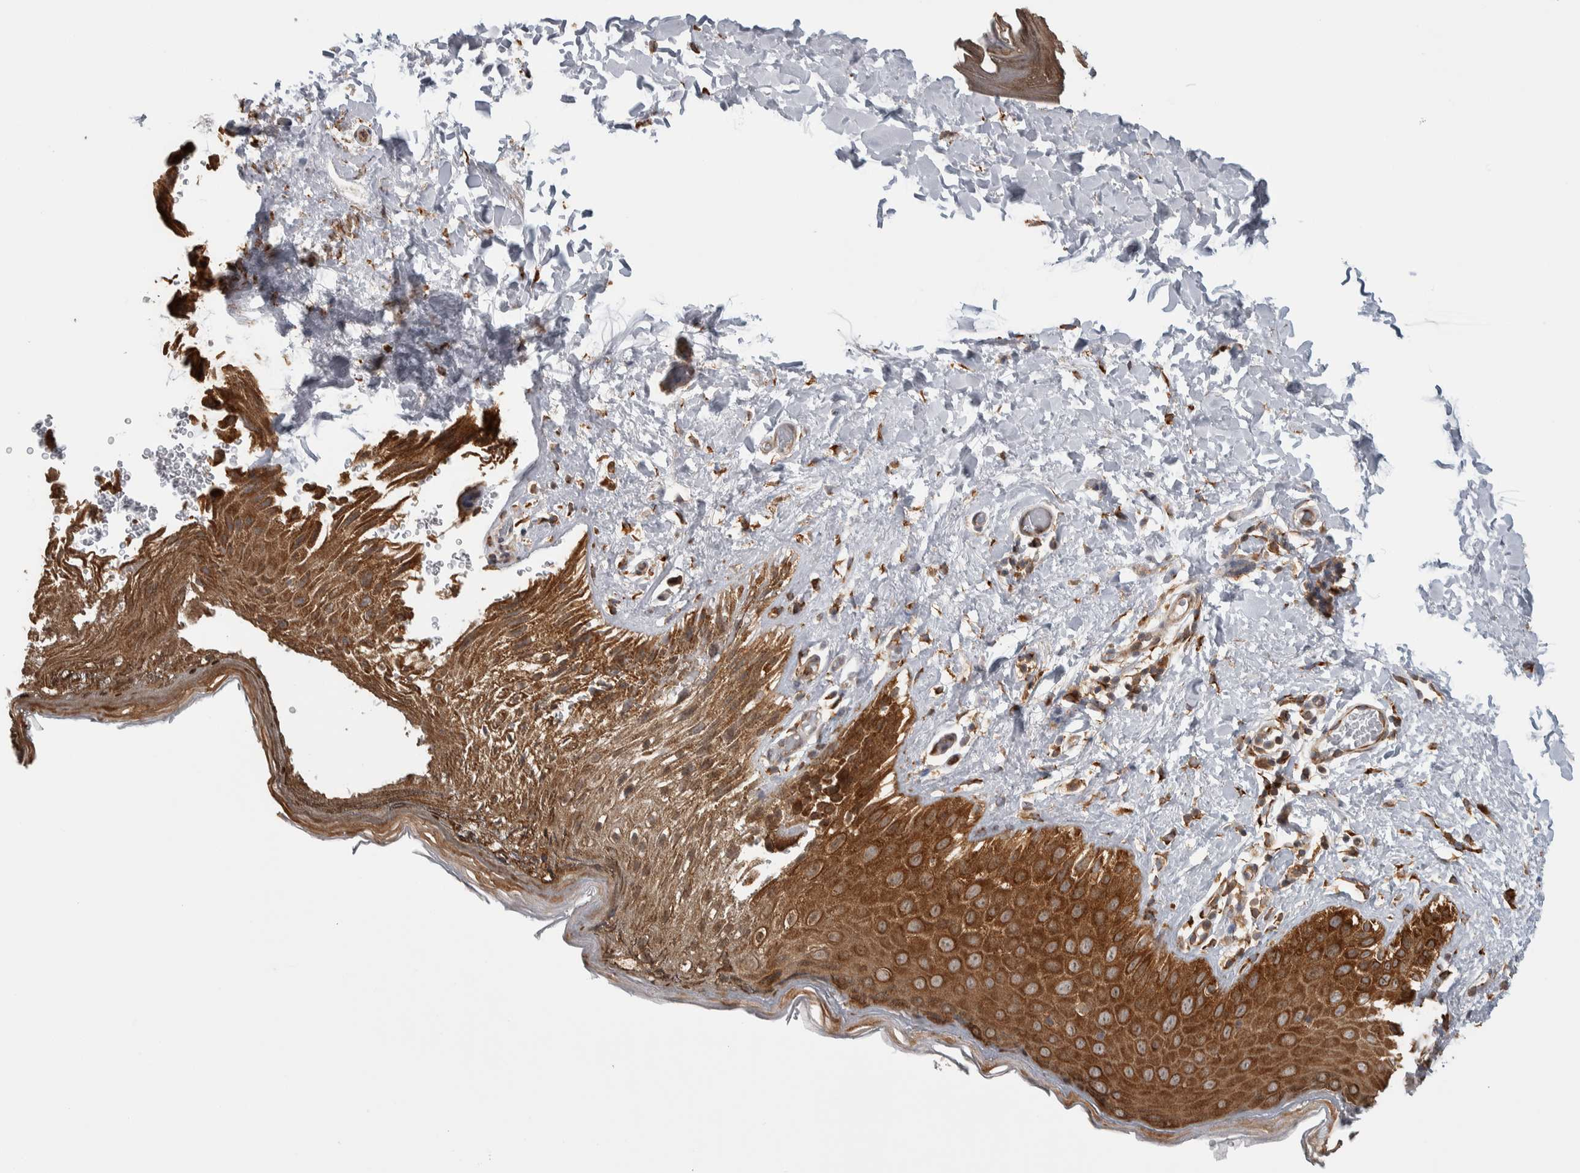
{"staining": {"intensity": "strong", "quantity": ">75%", "location": "cytoplasmic/membranous"}, "tissue": "skin", "cell_type": "Epidermal cells", "image_type": "normal", "snomed": [{"axis": "morphology", "description": "Normal tissue, NOS"}, {"axis": "topography", "description": "Anal"}], "caption": "Immunohistochemistry of unremarkable human skin reveals high levels of strong cytoplasmic/membranous expression in about >75% of epidermal cells.", "gene": "EIF3H", "patient": {"sex": "male", "age": 44}}